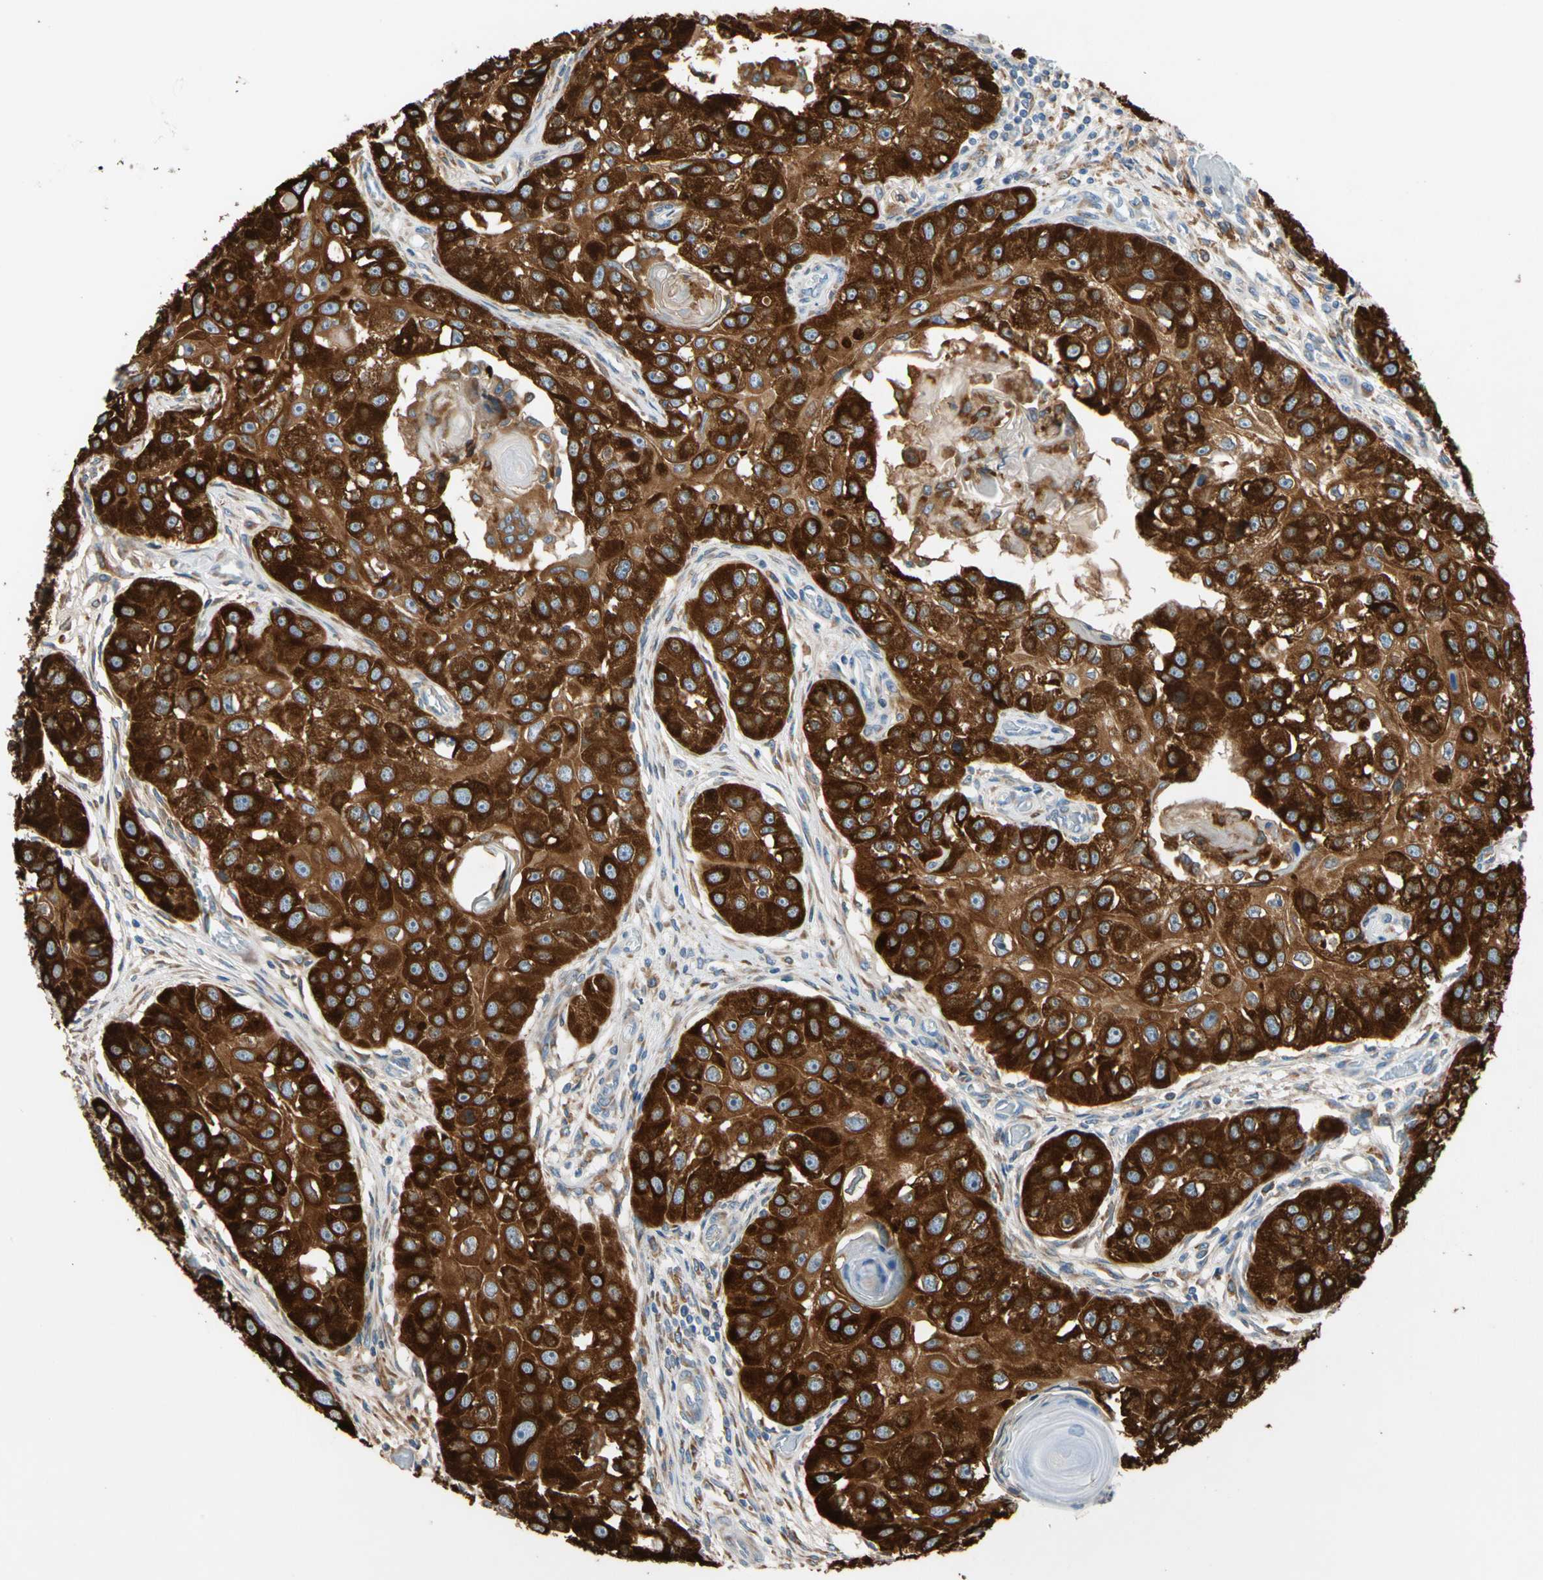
{"staining": {"intensity": "strong", "quantity": ">75%", "location": "cytoplasmic/membranous"}, "tissue": "head and neck cancer", "cell_type": "Tumor cells", "image_type": "cancer", "snomed": [{"axis": "morphology", "description": "Normal tissue, NOS"}, {"axis": "morphology", "description": "Squamous cell carcinoma, NOS"}, {"axis": "topography", "description": "Skeletal muscle"}, {"axis": "topography", "description": "Head-Neck"}], "caption": "Protein expression analysis of squamous cell carcinoma (head and neck) reveals strong cytoplasmic/membranous staining in about >75% of tumor cells.", "gene": "LRPAP1", "patient": {"sex": "male", "age": 51}}